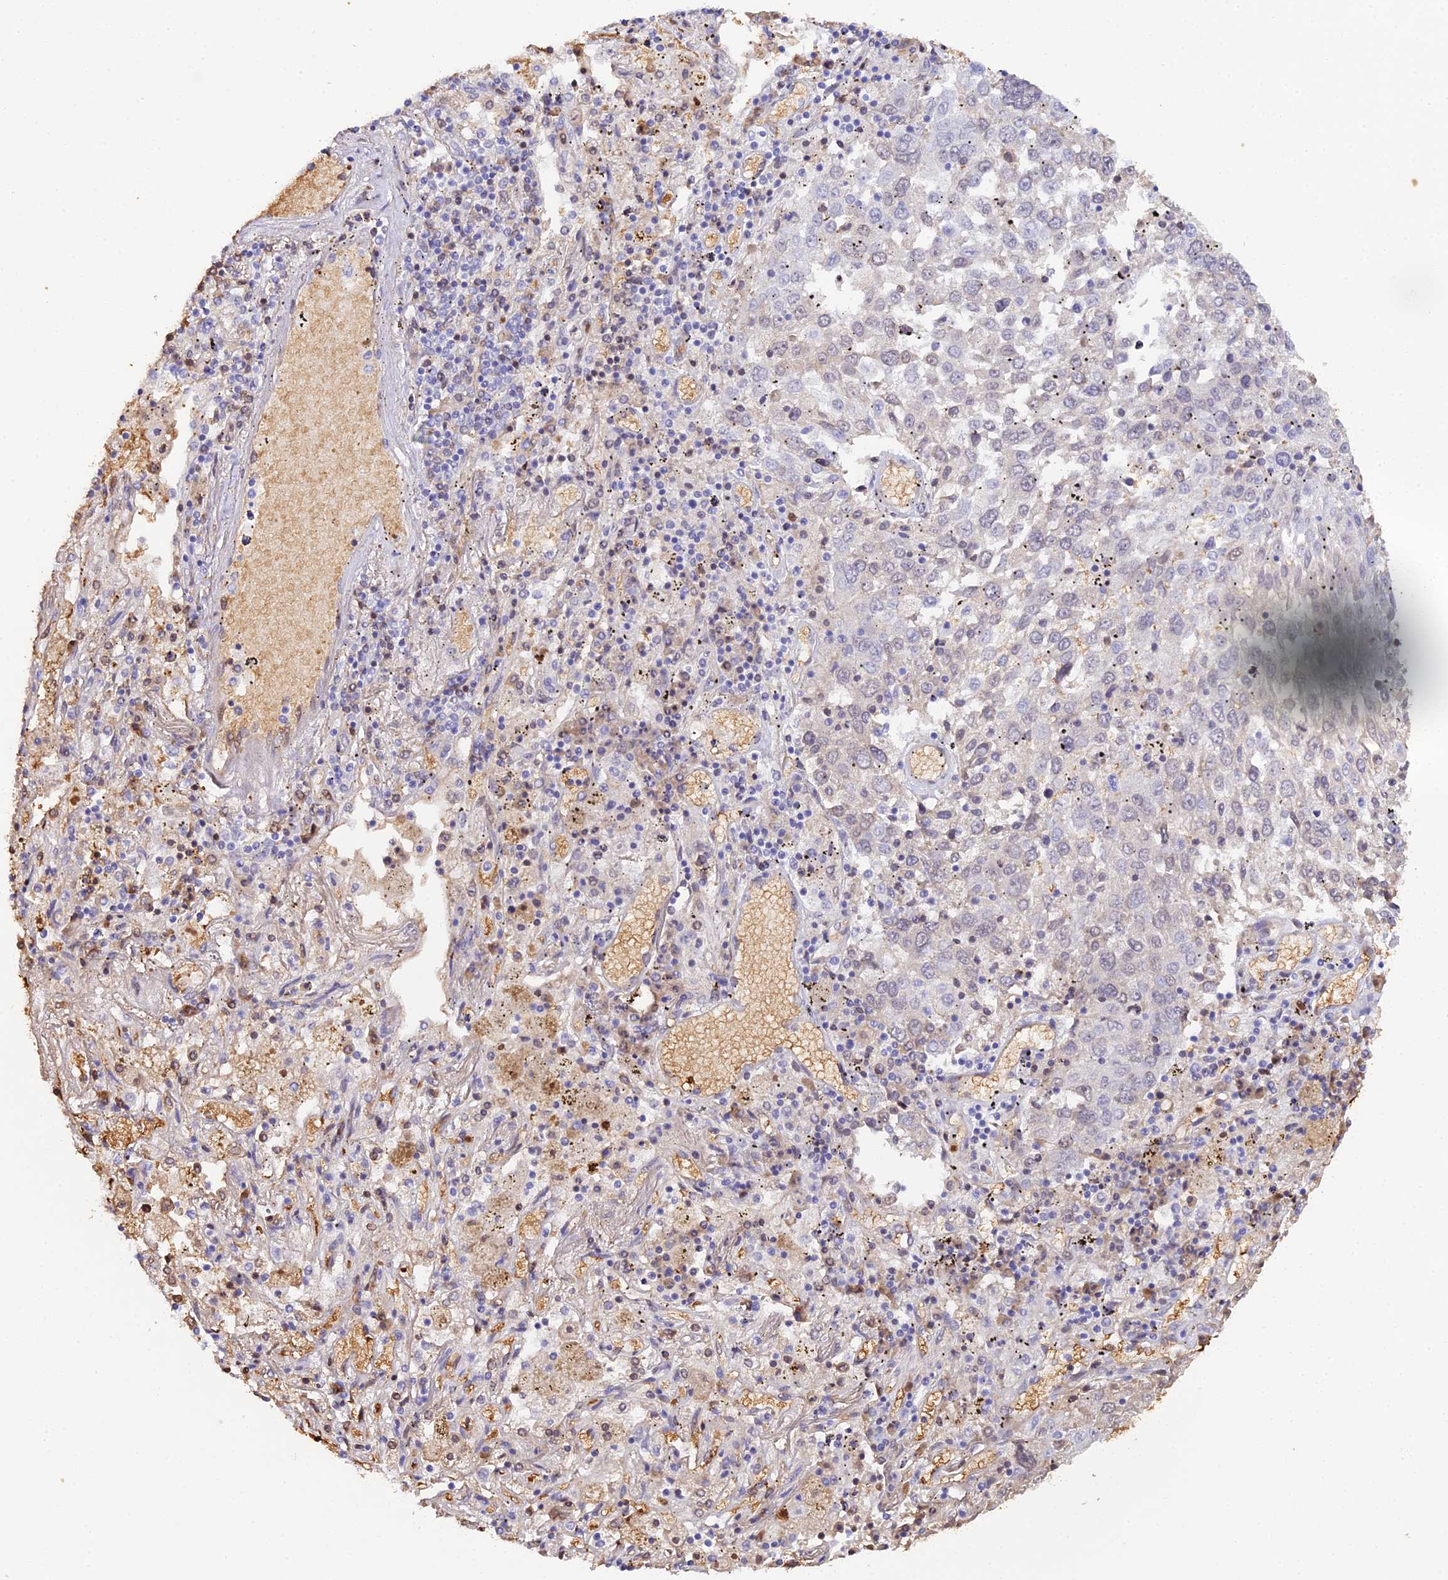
{"staining": {"intensity": "negative", "quantity": "none", "location": "none"}, "tissue": "lung cancer", "cell_type": "Tumor cells", "image_type": "cancer", "snomed": [{"axis": "morphology", "description": "Squamous cell carcinoma, NOS"}, {"axis": "topography", "description": "Lung"}], "caption": "This is an immunohistochemistry (IHC) image of lung squamous cell carcinoma. There is no positivity in tumor cells.", "gene": "CFAP45", "patient": {"sex": "male", "age": 65}}